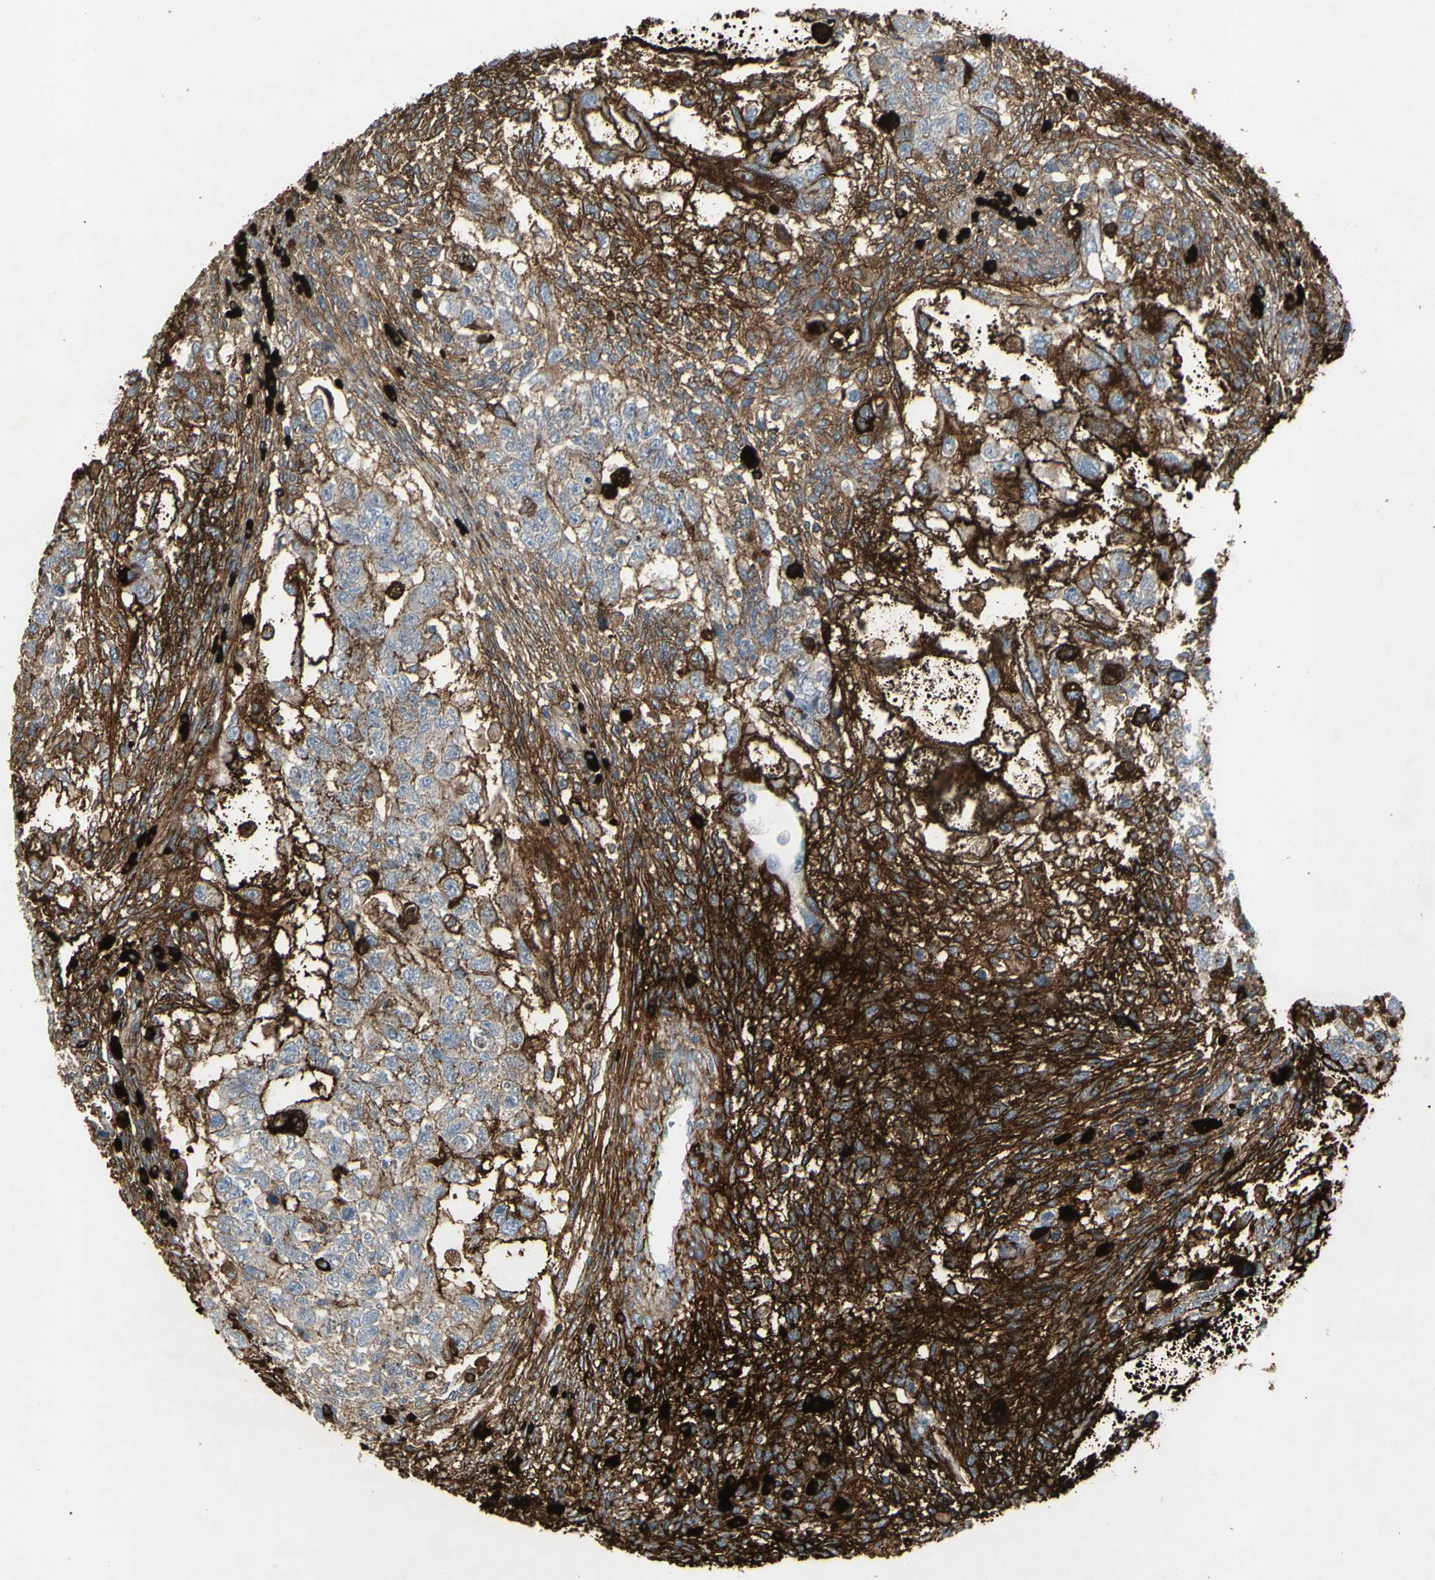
{"staining": {"intensity": "weak", "quantity": "25%-75%", "location": "cytoplasmic/membranous"}, "tissue": "testis cancer", "cell_type": "Tumor cells", "image_type": "cancer", "snomed": [{"axis": "morphology", "description": "Normal tissue, NOS"}, {"axis": "morphology", "description": "Carcinoma, Embryonal, NOS"}, {"axis": "topography", "description": "Testis"}], "caption": "This micrograph displays immunohistochemistry staining of human testis embryonal carcinoma, with low weak cytoplasmic/membranous staining in approximately 25%-75% of tumor cells.", "gene": "IGHM", "patient": {"sex": "male", "age": 36}}